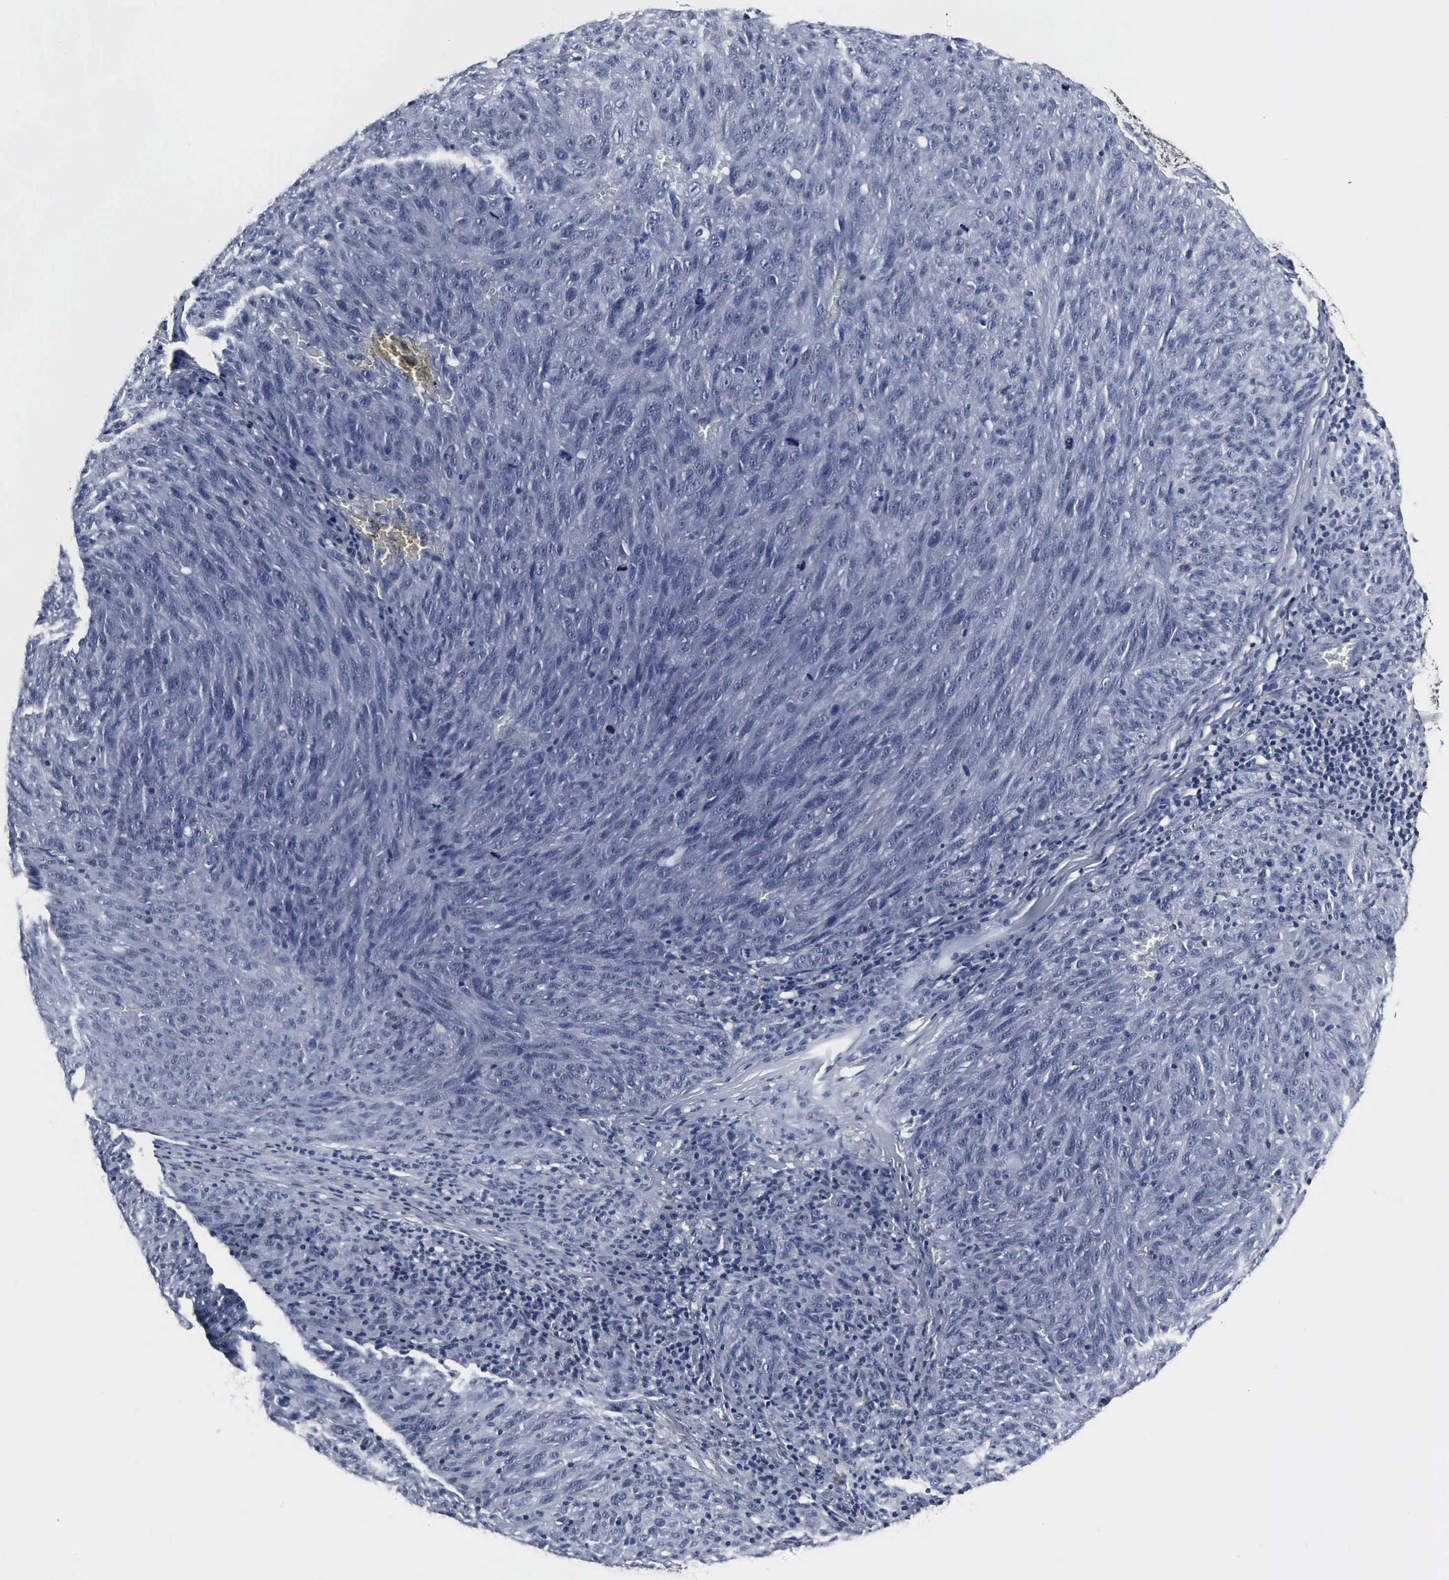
{"staining": {"intensity": "negative", "quantity": "none", "location": "none"}, "tissue": "melanoma", "cell_type": "Tumor cells", "image_type": "cancer", "snomed": [{"axis": "morphology", "description": "Malignant melanoma, NOS"}, {"axis": "topography", "description": "Skin"}], "caption": "Human malignant melanoma stained for a protein using IHC reveals no positivity in tumor cells.", "gene": "SNAP25", "patient": {"sex": "male", "age": 76}}